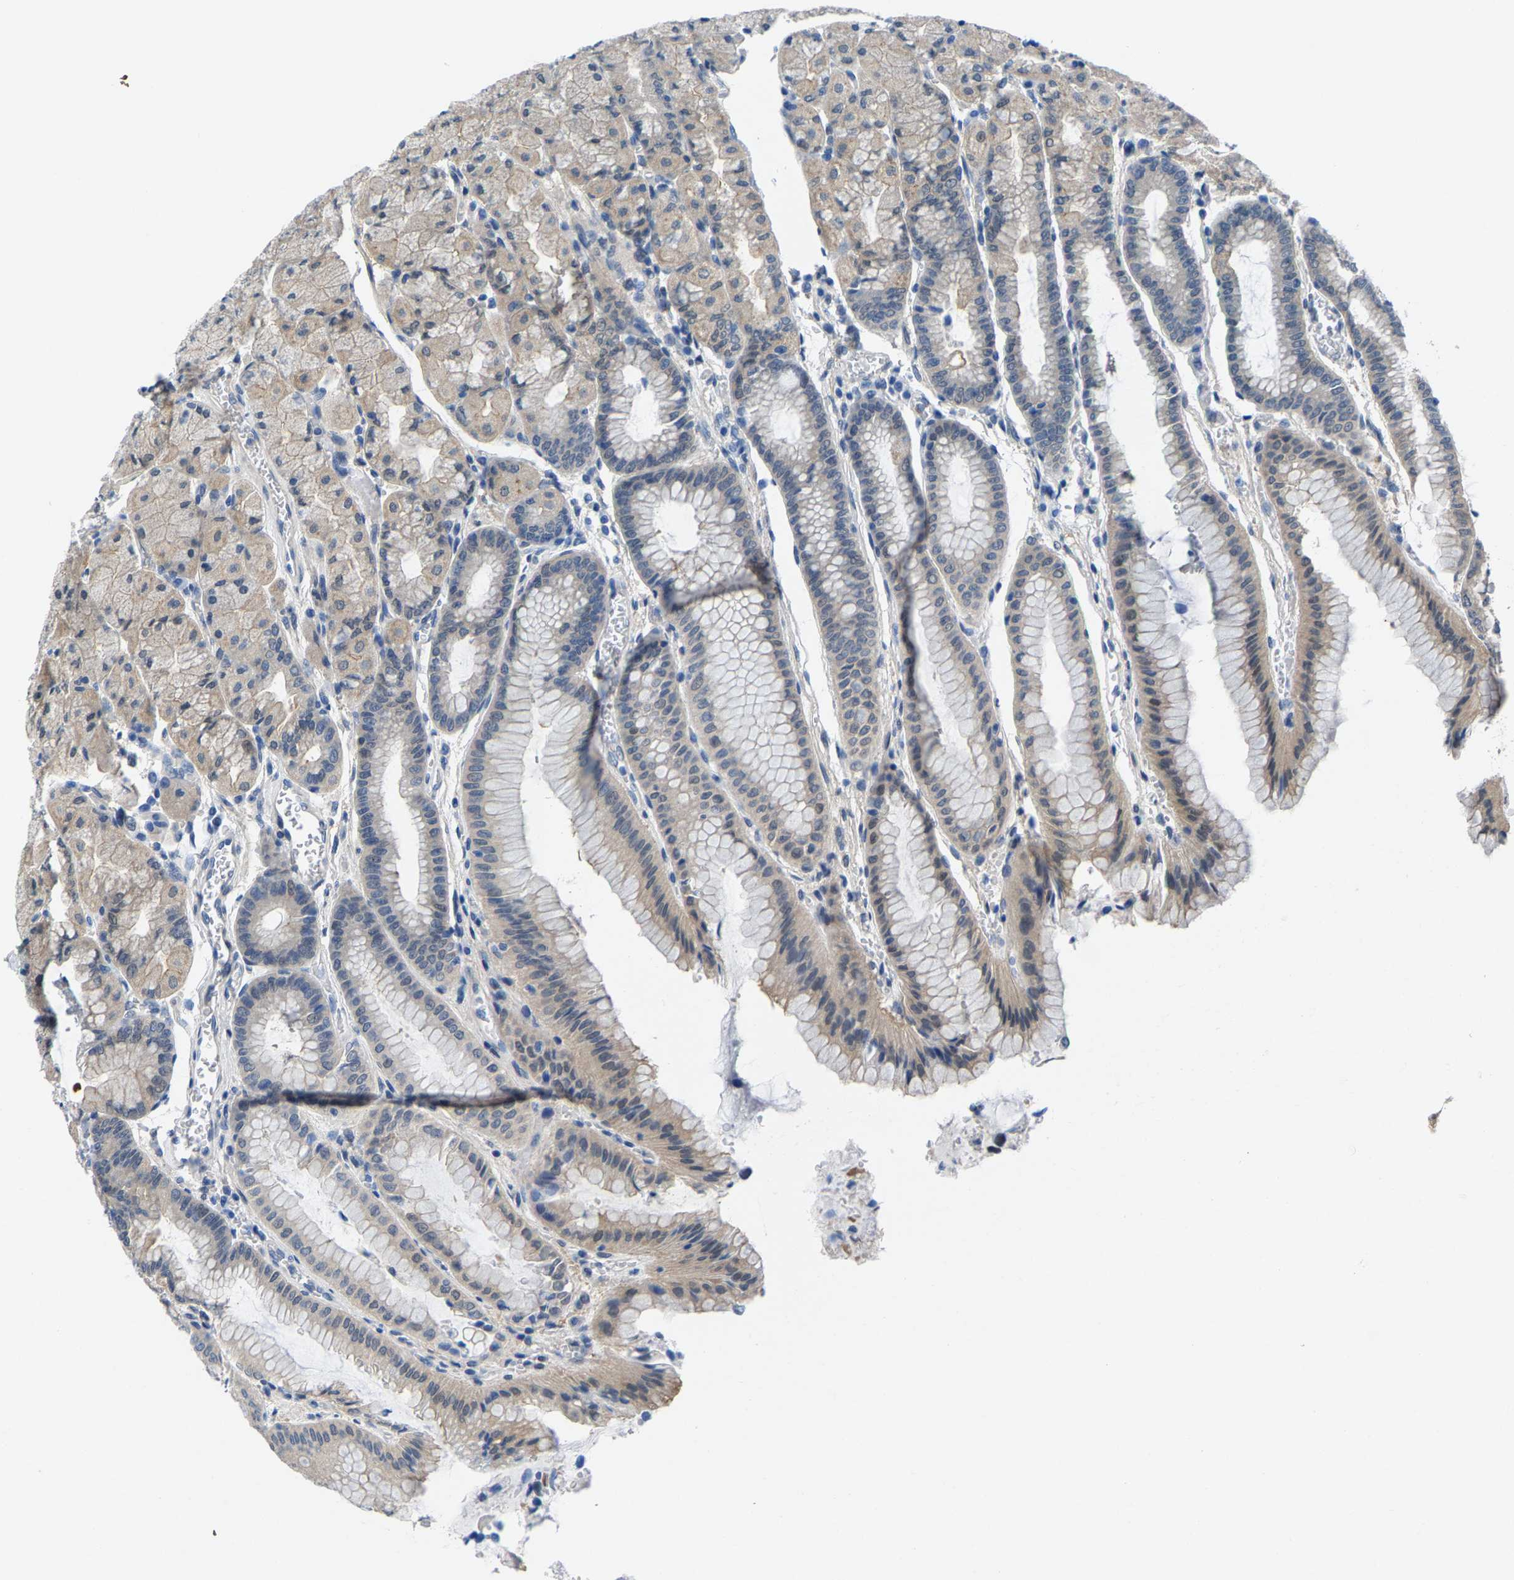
{"staining": {"intensity": "weak", "quantity": "25%-75%", "location": "cytoplasmic/membranous"}, "tissue": "stomach", "cell_type": "Glandular cells", "image_type": "normal", "snomed": [{"axis": "morphology", "description": "Normal tissue, NOS"}, {"axis": "morphology", "description": "Carcinoid, malignant, NOS"}, {"axis": "topography", "description": "Stomach, upper"}], "caption": "Weak cytoplasmic/membranous protein positivity is appreciated in about 25%-75% of glandular cells in stomach. The staining was performed using DAB, with brown indicating positive protein expression. Nuclei are stained blue with hematoxylin.", "gene": "SSH3", "patient": {"sex": "male", "age": 39}}